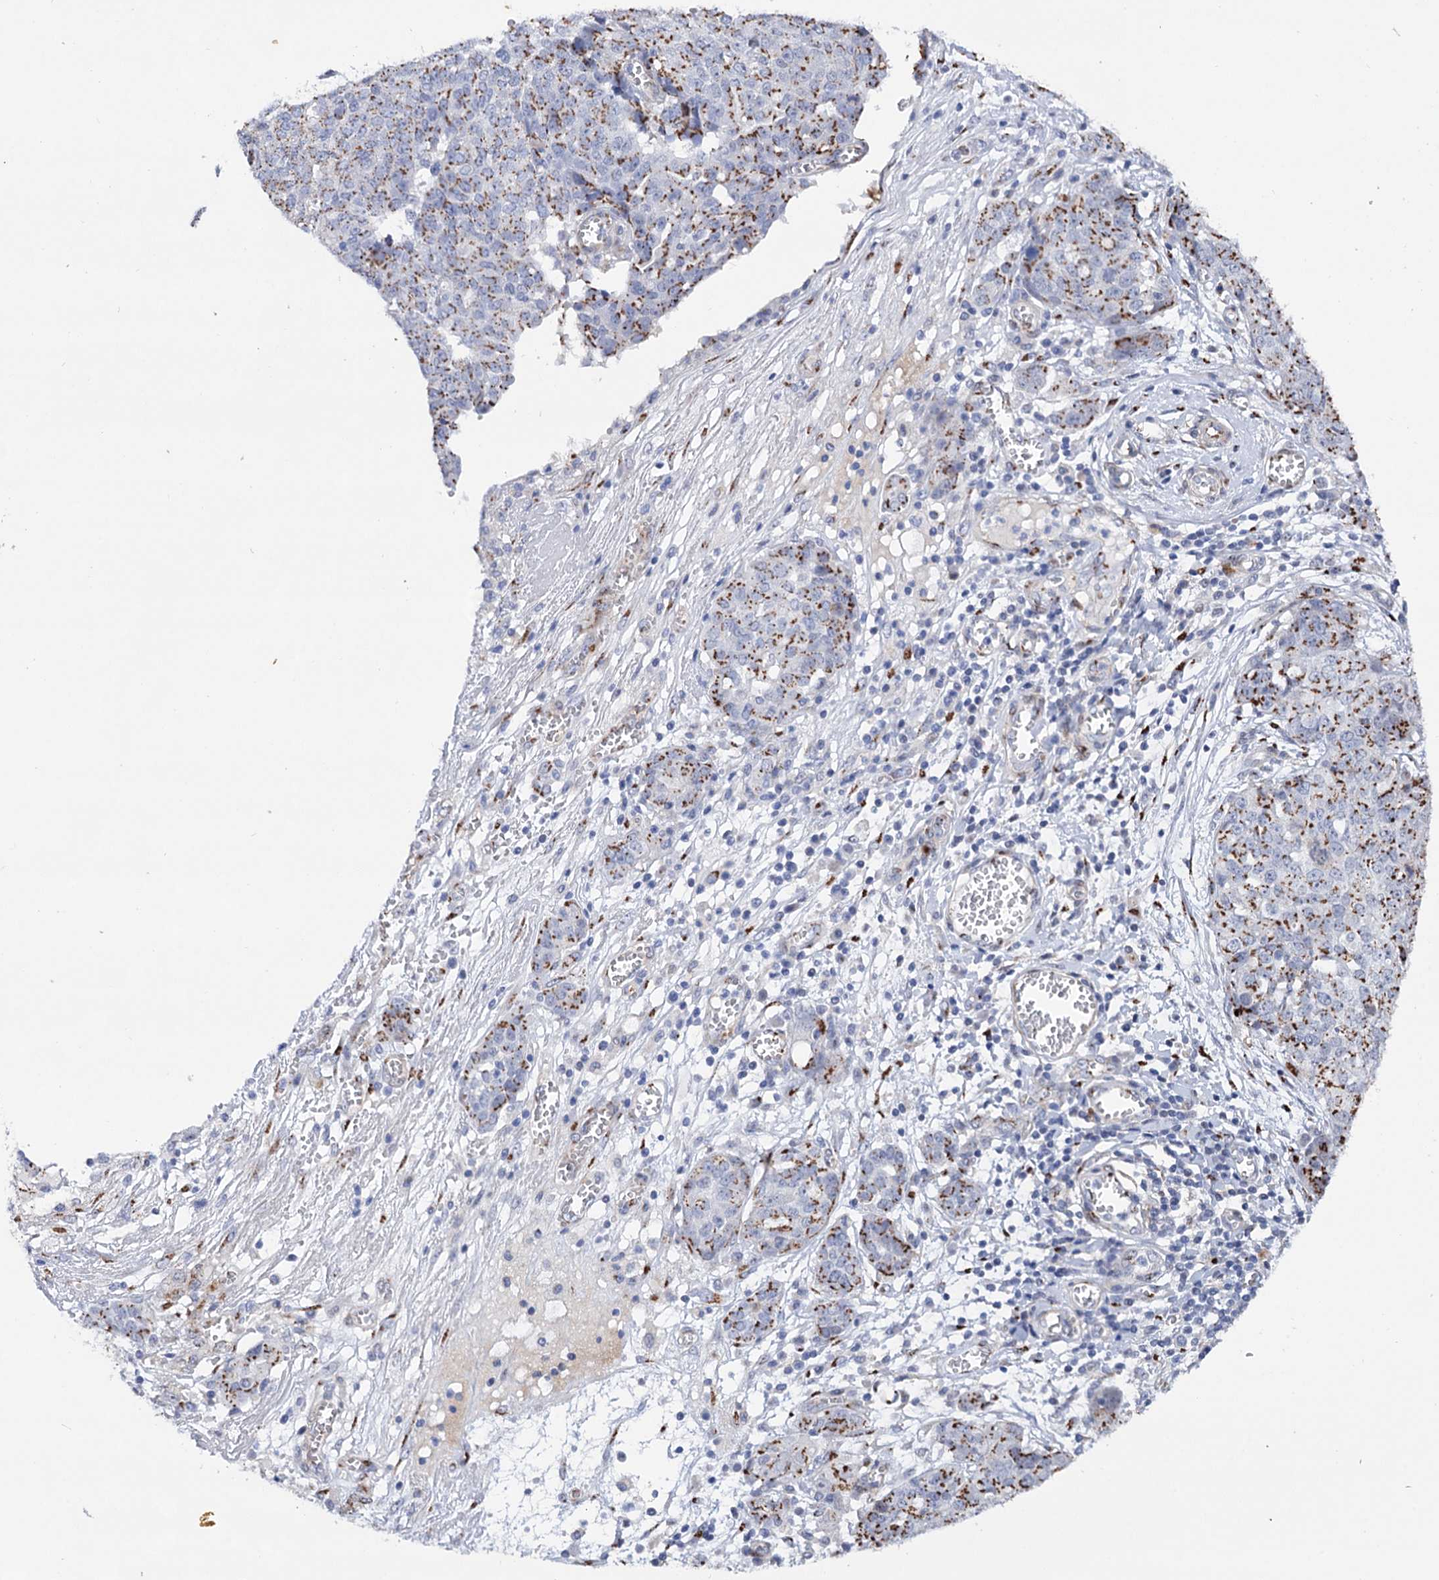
{"staining": {"intensity": "moderate", "quantity": ">75%", "location": "cytoplasmic/membranous"}, "tissue": "ovarian cancer", "cell_type": "Tumor cells", "image_type": "cancer", "snomed": [{"axis": "morphology", "description": "Cystadenocarcinoma, serous, NOS"}, {"axis": "topography", "description": "Soft tissue"}, {"axis": "topography", "description": "Ovary"}], "caption": "Human serous cystadenocarcinoma (ovarian) stained for a protein (brown) shows moderate cytoplasmic/membranous positive staining in approximately >75% of tumor cells.", "gene": "C11orf96", "patient": {"sex": "female", "age": 57}}